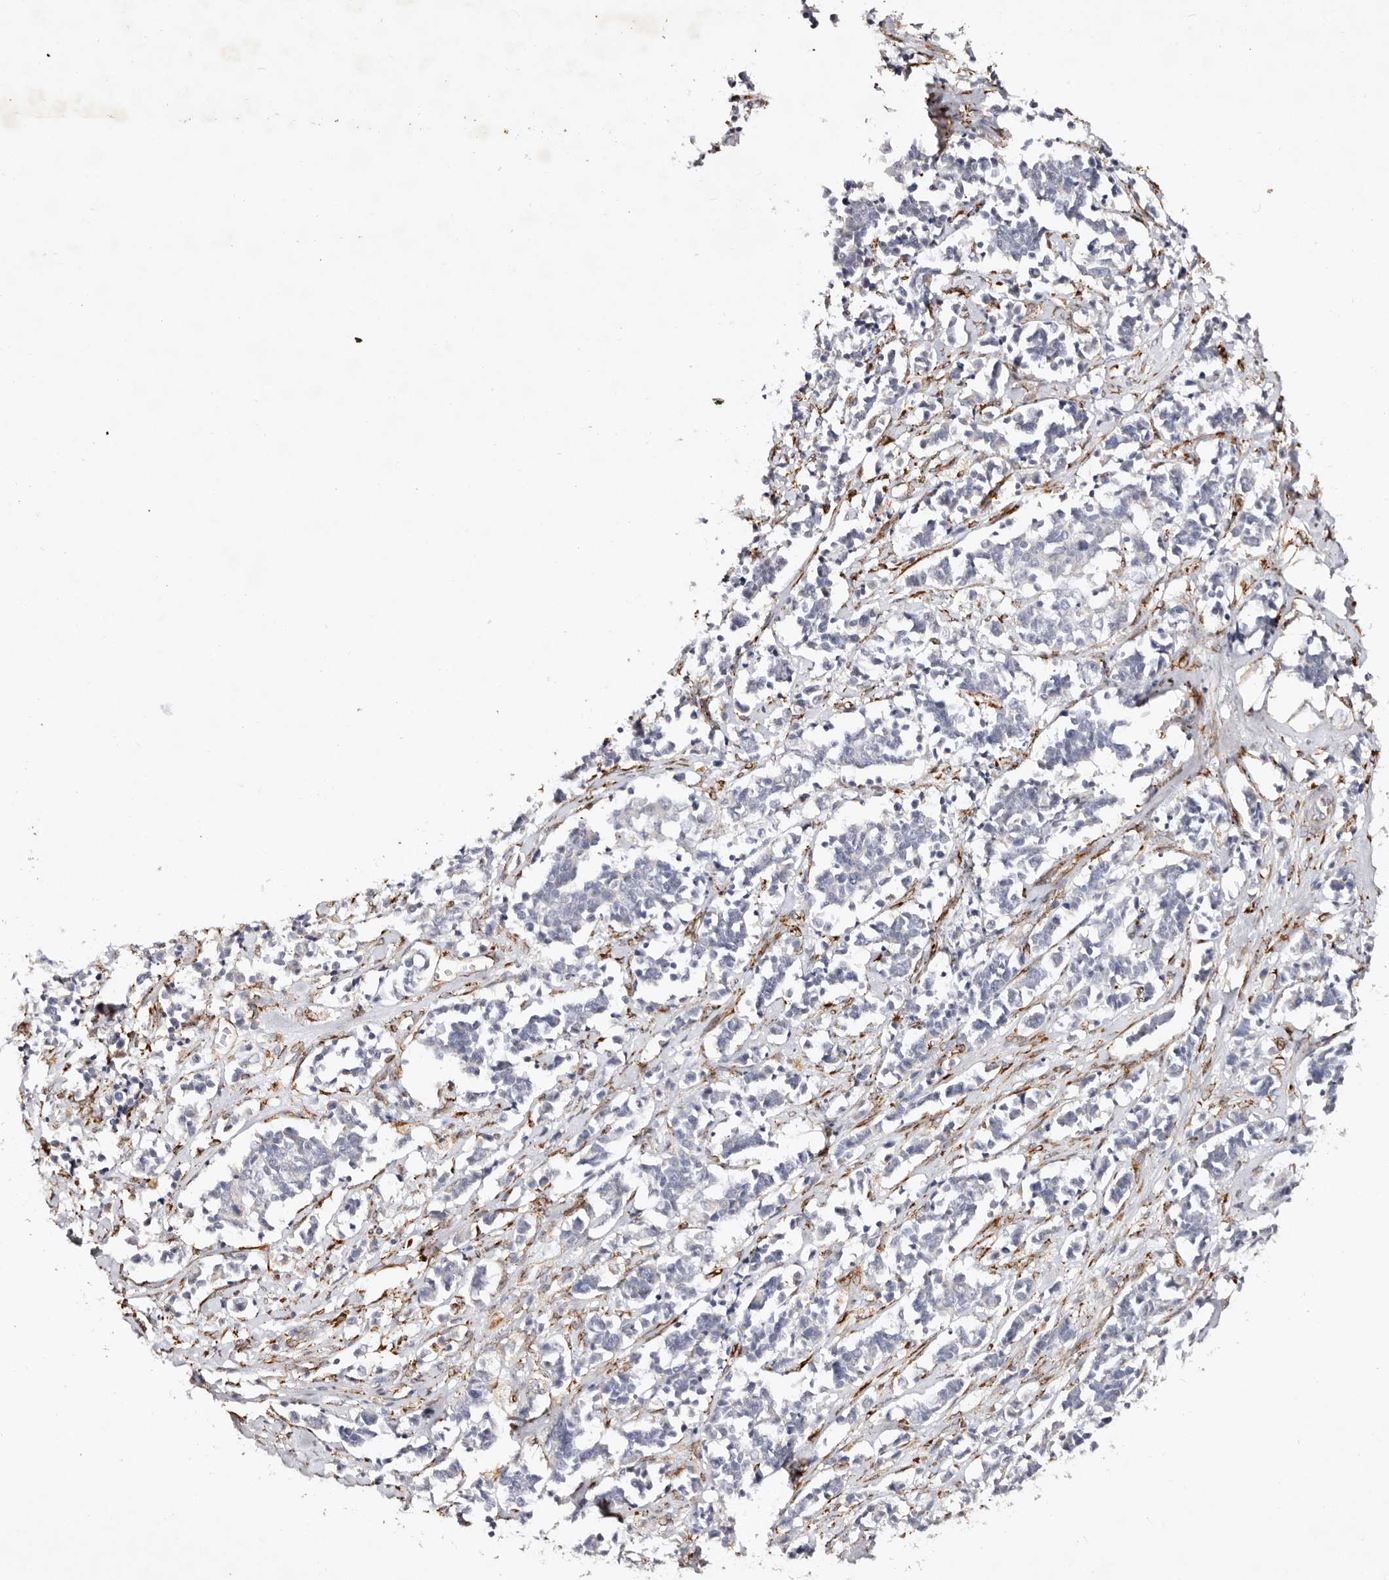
{"staining": {"intensity": "negative", "quantity": "none", "location": "none"}, "tissue": "cervical cancer", "cell_type": "Tumor cells", "image_type": "cancer", "snomed": [{"axis": "morphology", "description": "Normal tissue, NOS"}, {"axis": "morphology", "description": "Squamous cell carcinoma, NOS"}, {"axis": "topography", "description": "Cervix"}], "caption": "Protein analysis of cervical cancer (squamous cell carcinoma) shows no significant positivity in tumor cells.", "gene": "SERPINH1", "patient": {"sex": "female", "age": 35}}